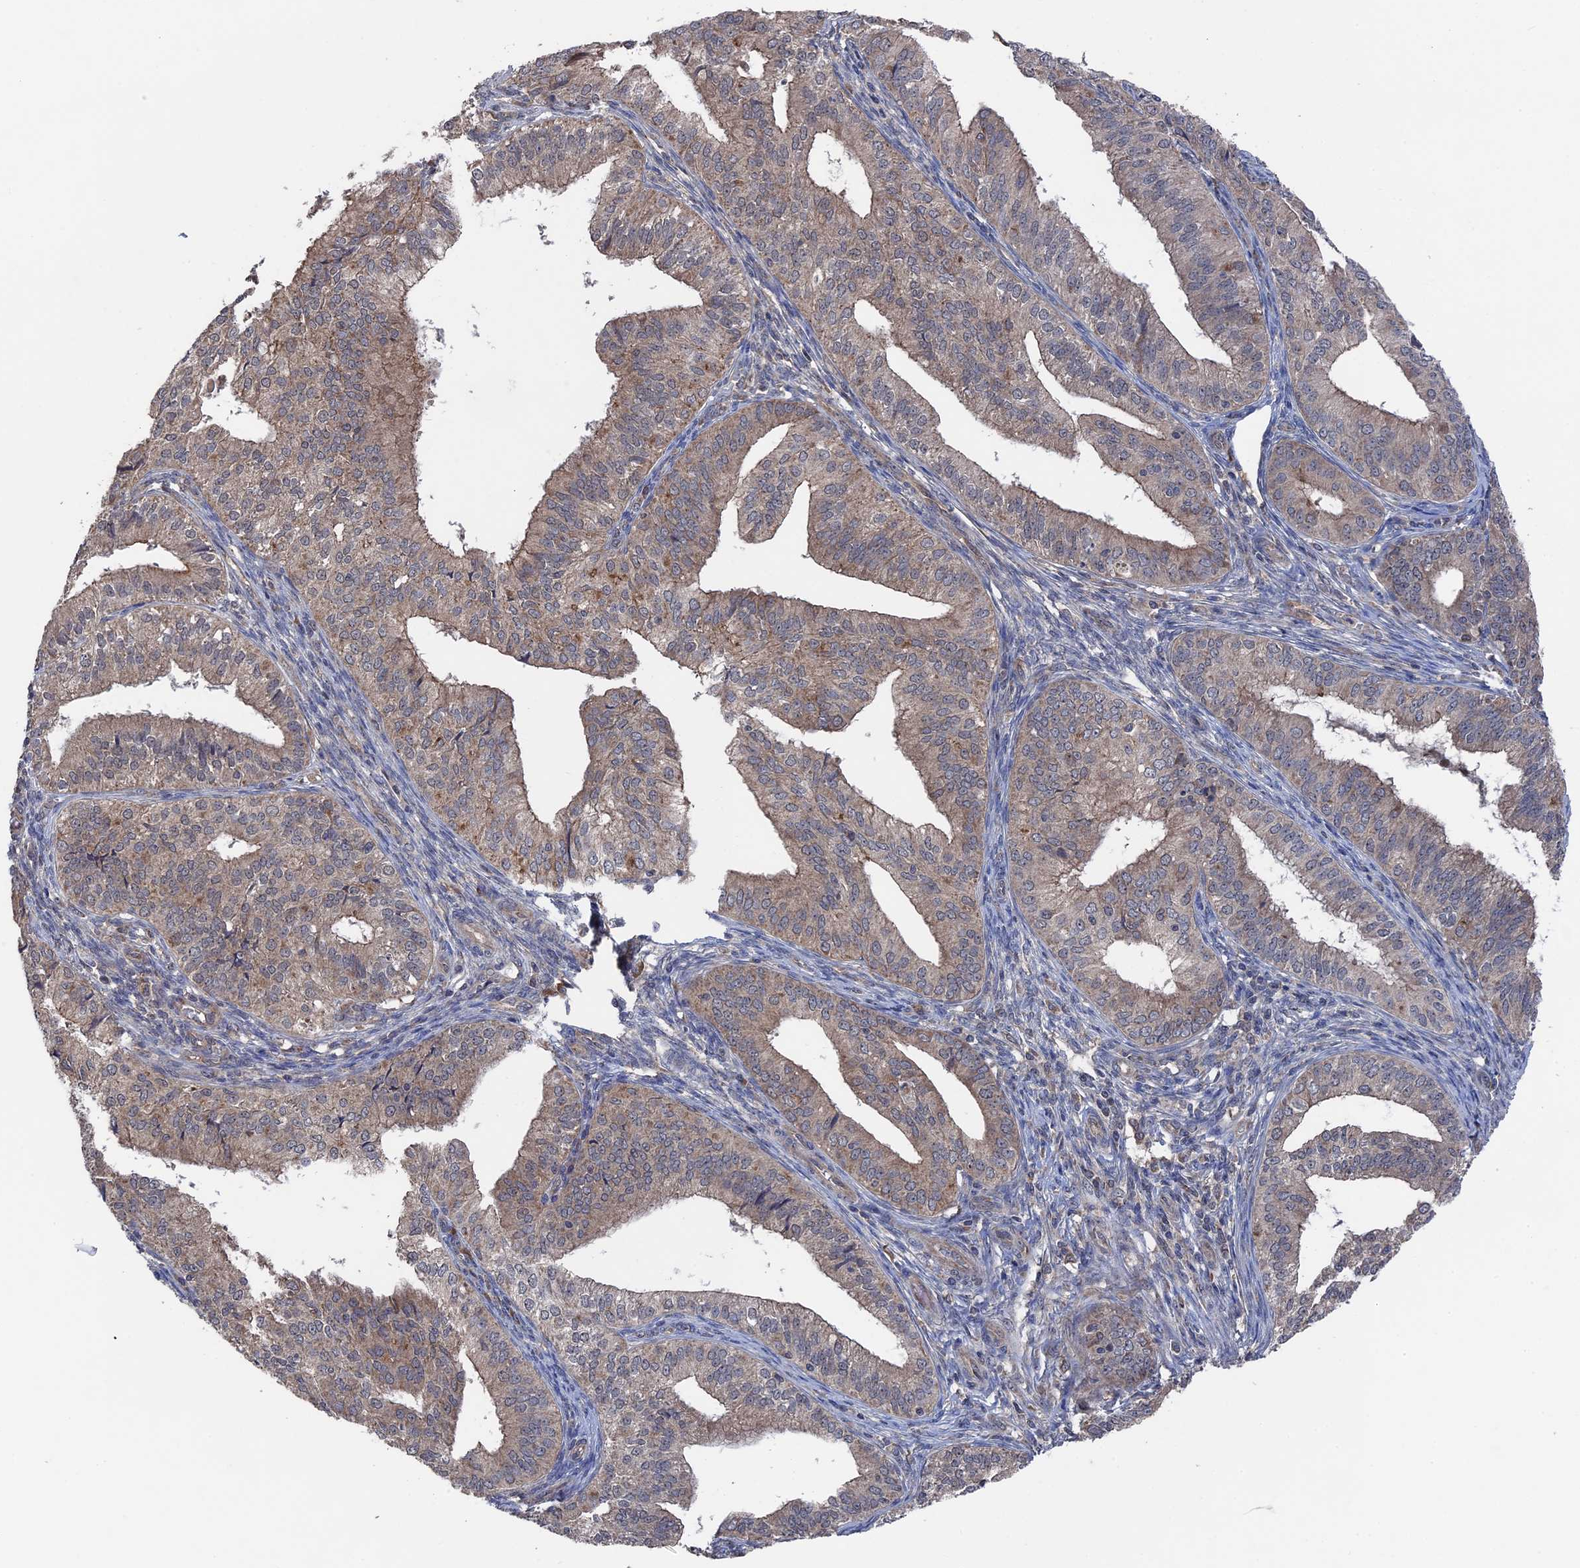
{"staining": {"intensity": "negative", "quantity": "none", "location": "none"}, "tissue": "endometrial cancer", "cell_type": "Tumor cells", "image_type": "cancer", "snomed": [{"axis": "morphology", "description": "Adenocarcinoma, NOS"}, {"axis": "topography", "description": "Endometrium"}], "caption": "Tumor cells are negative for protein expression in human endometrial cancer.", "gene": "RAB15", "patient": {"sex": "female", "age": 50}}